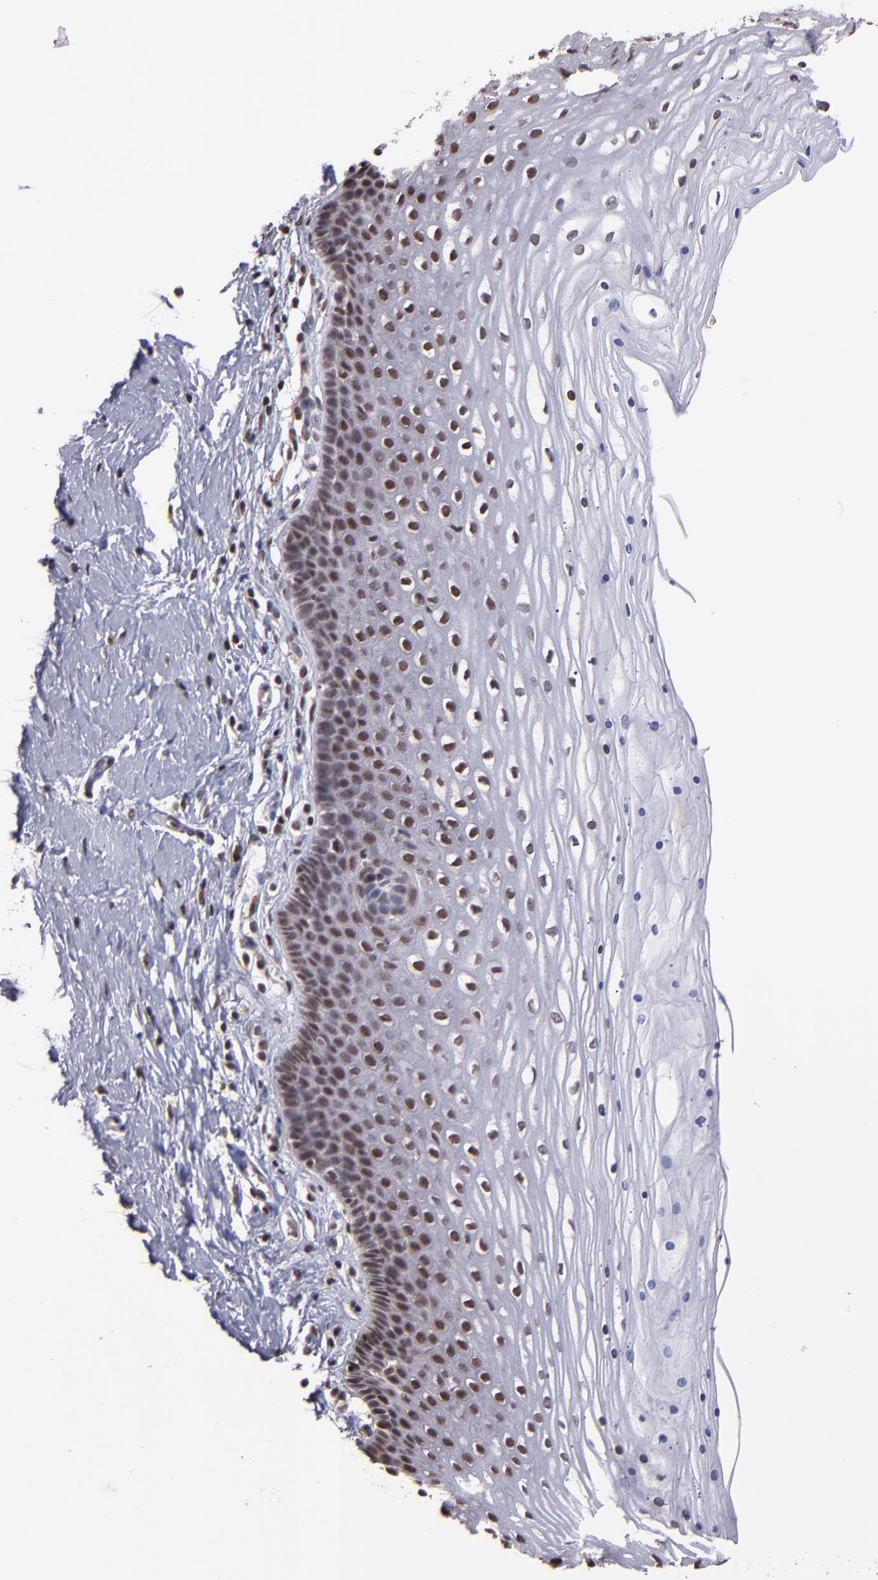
{"staining": {"intensity": "moderate", "quantity": ">75%", "location": "nuclear"}, "tissue": "cervix", "cell_type": "Glandular cells", "image_type": "normal", "snomed": [{"axis": "morphology", "description": "Normal tissue, NOS"}, {"axis": "topography", "description": "Cervix"}], "caption": "Immunohistochemical staining of normal human cervix exhibits moderate nuclear protein staining in approximately >75% of glandular cells.", "gene": "TERF2", "patient": {"sex": "female", "age": 39}}